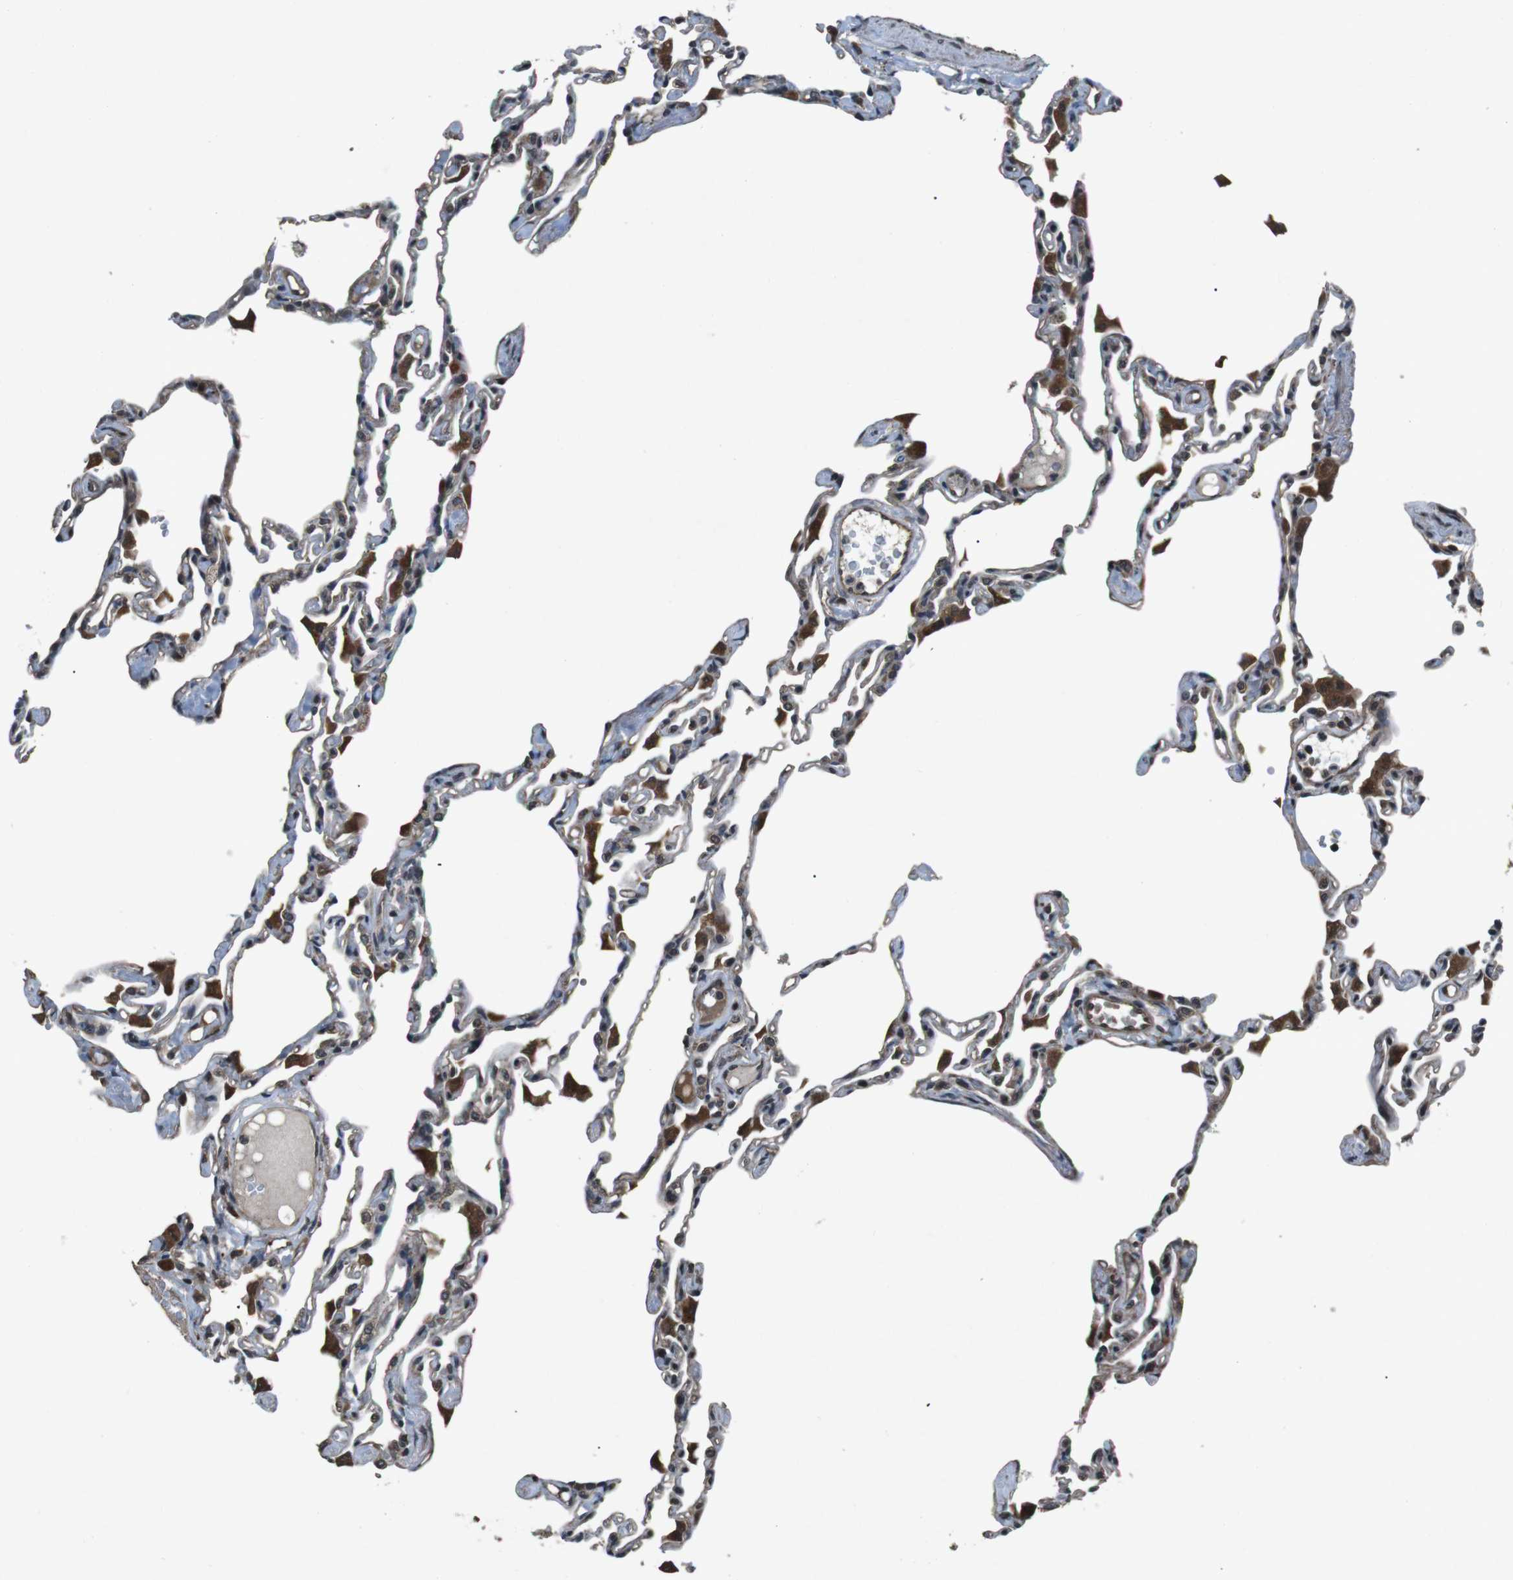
{"staining": {"intensity": "moderate", "quantity": "25%-75%", "location": "nuclear"}, "tissue": "lung", "cell_type": "Alveolar cells", "image_type": "normal", "snomed": [{"axis": "morphology", "description": "Normal tissue, NOS"}, {"axis": "topography", "description": "Lung"}], "caption": "Human lung stained with a brown dye reveals moderate nuclear positive expression in approximately 25%-75% of alveolar cells.", "gene": "SOCS1", "patient": {"sex": "female", "age": 49}}